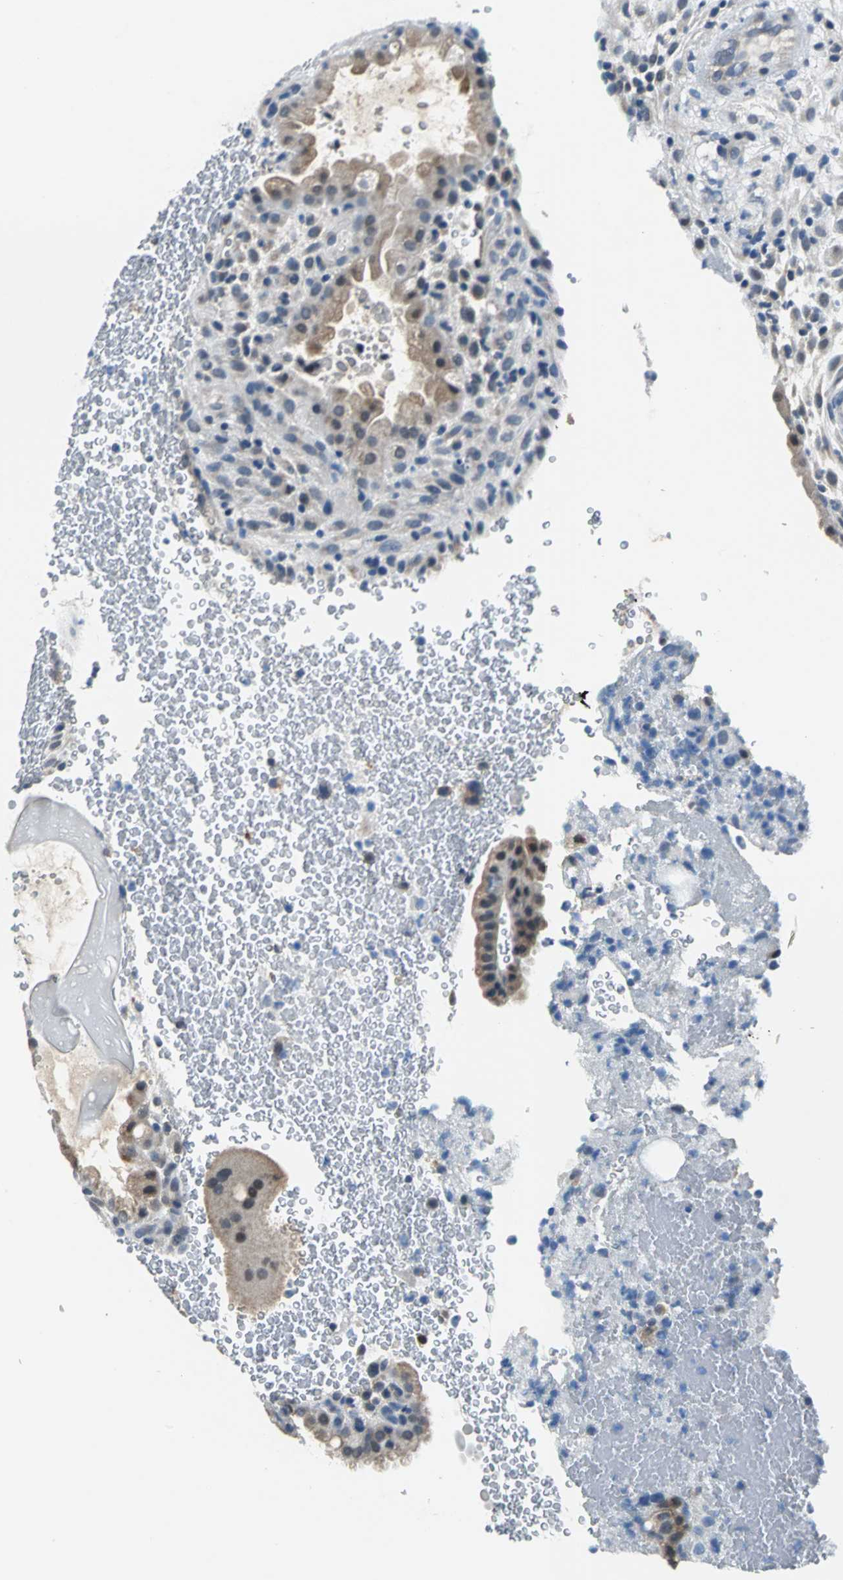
{"staining": {"intensity": "negative", "quantity": "none", "location": "none"}, "tissue": "placenta", "cell_type": "Decidual cells", "image_type": "normal", "snomed": [{"axis": "morphology", "description": "Normal tissue, NOS"}, {"axis": "topography", "description": "Placenta"}], "caption": "Decidual cells are negative for protein expression in normal human placenta. The staining was performed using DAB to visualize the protein expression in brown, while the nuclei were stained in blue with hematoxylin (Magnification: 20x).", "gene": "ZNF415", "patient": {"sex": "female", "age": 19}}